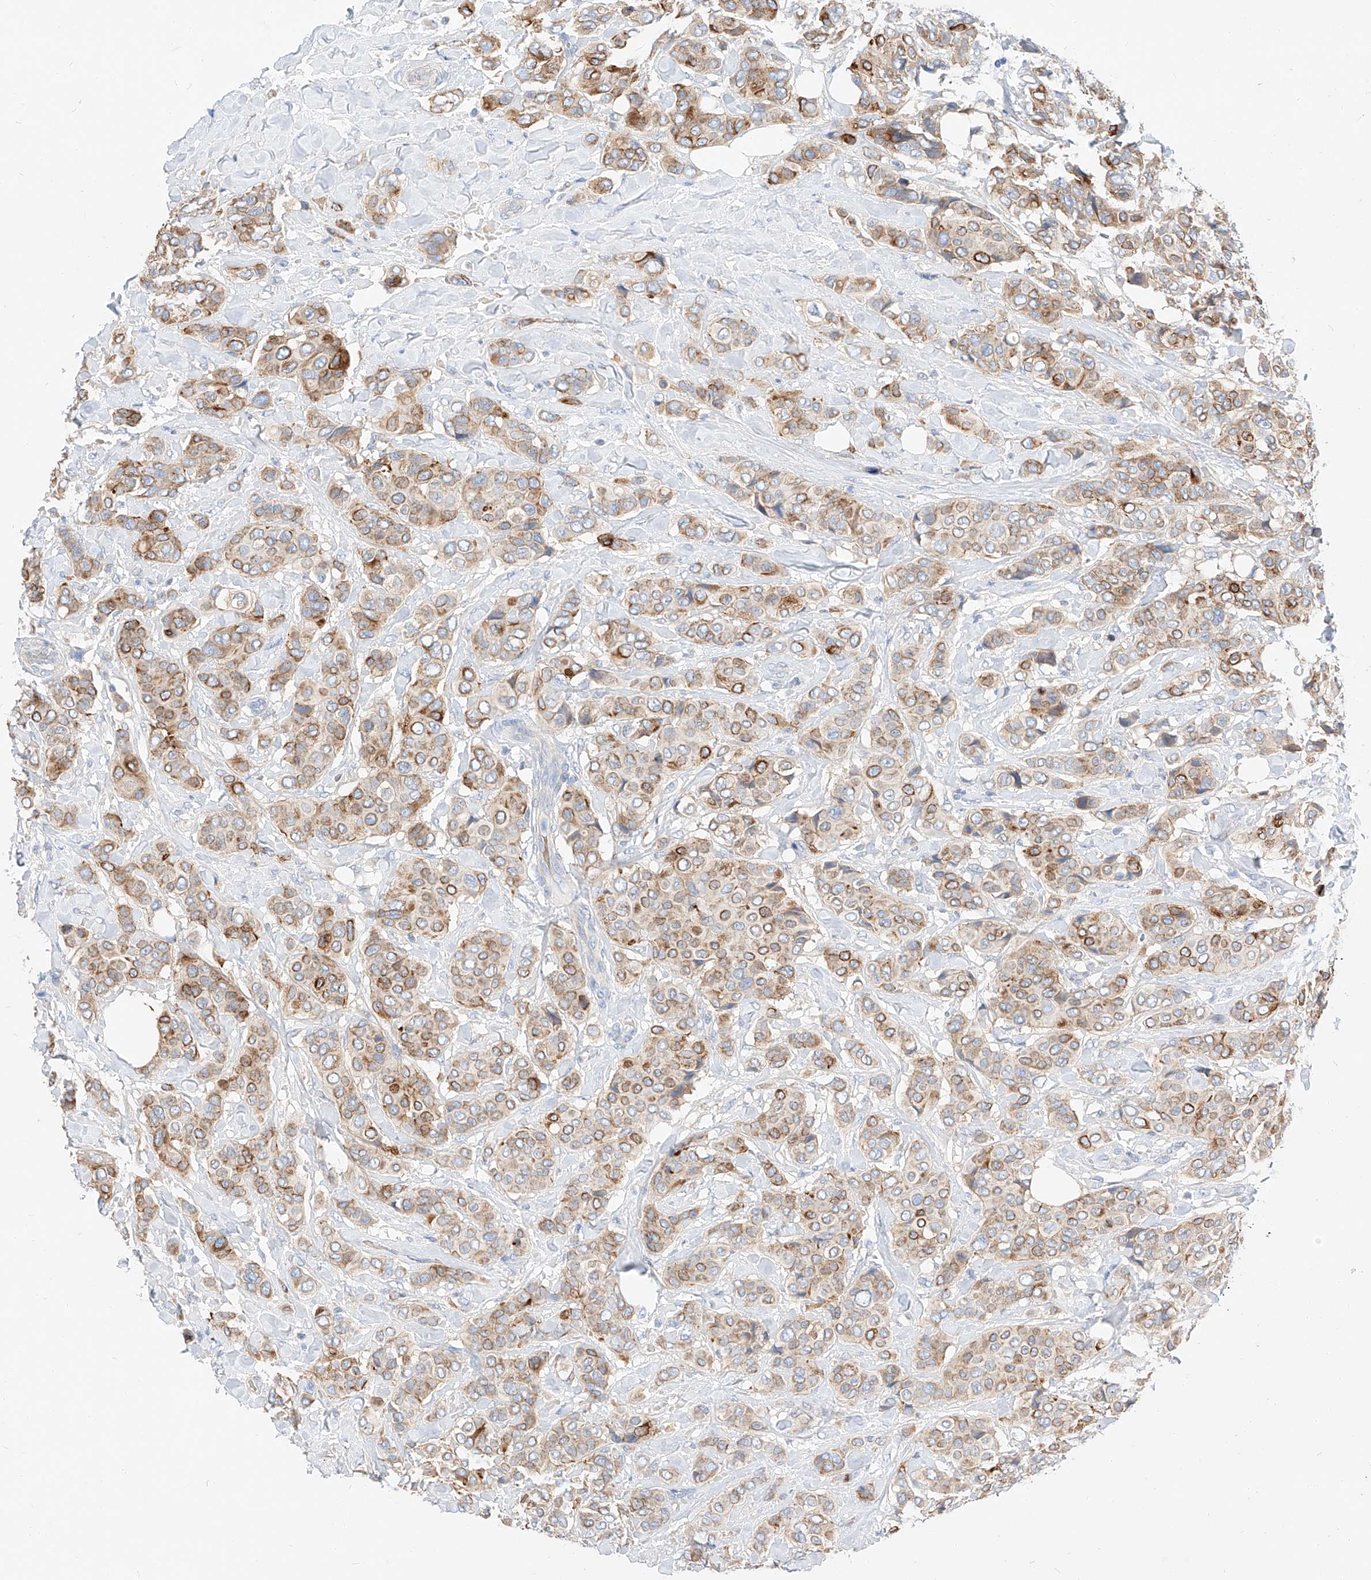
{"staining": {"intensity": "moderate", "quantity": "25%-75%", "location": "cytoplasmic/membranous"}, "tissue": "breast cancer", "cell_type": "Tumor cells", "image_type": "cancer", "snomed": [{"axis": "morphology", "description": "Lobular carcinoma"}, {"axis": "topography", "description": "Breast"}], "caption": "A micrograph showing moderate cytoplasmic/membranous expression in approximately 25%-75% of tumor cells in breast lobular carcinoma, as visualized by brown immunohistochemical staining.", "gene": "MAP7", "patient": {"sex": "female", "age": 51}}